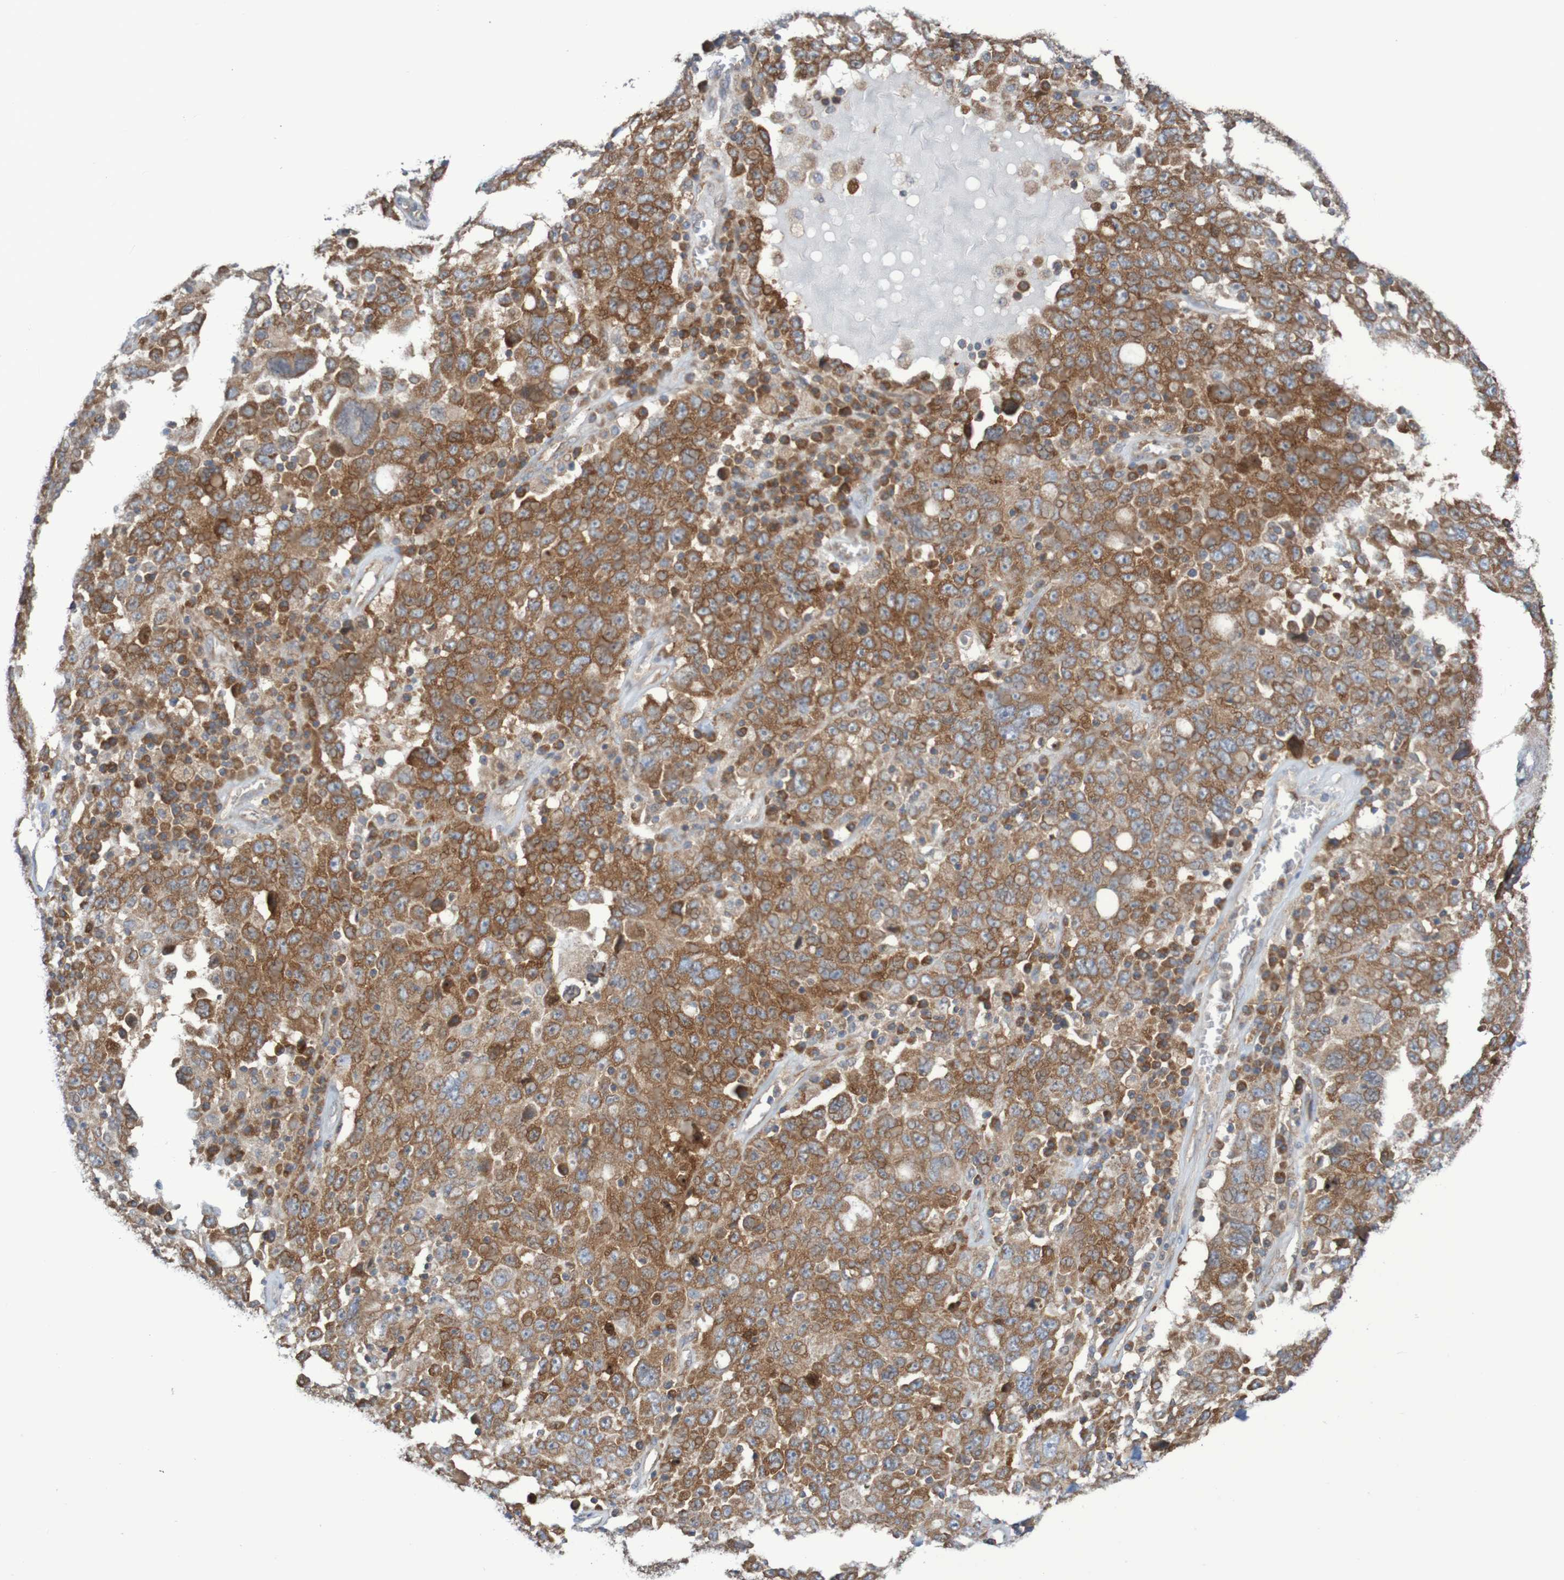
{"staining": {"intensity": "moderate", "quantity": ">75%", "location": "cytoplasmic/membranous"}, "tissue": "ovarian cancer", "cell_type": "Tumor cells", "image_type": "cancer", "snomed": [{"axis": "morphology", "description": "Carcinoma, endometroid"}, {"axis": "topography", "description": "Ovary"}], "caption": "IHC histopathology image of human ovarian cancer (endometroid carcinoma) stained for a protein (brown), which shows medium levels of moderate cytoplasmic/membranous expression in about >75% of tumor cells.", "gene": "LRRC47", "patient": {"sex": "female", "age": 62}}